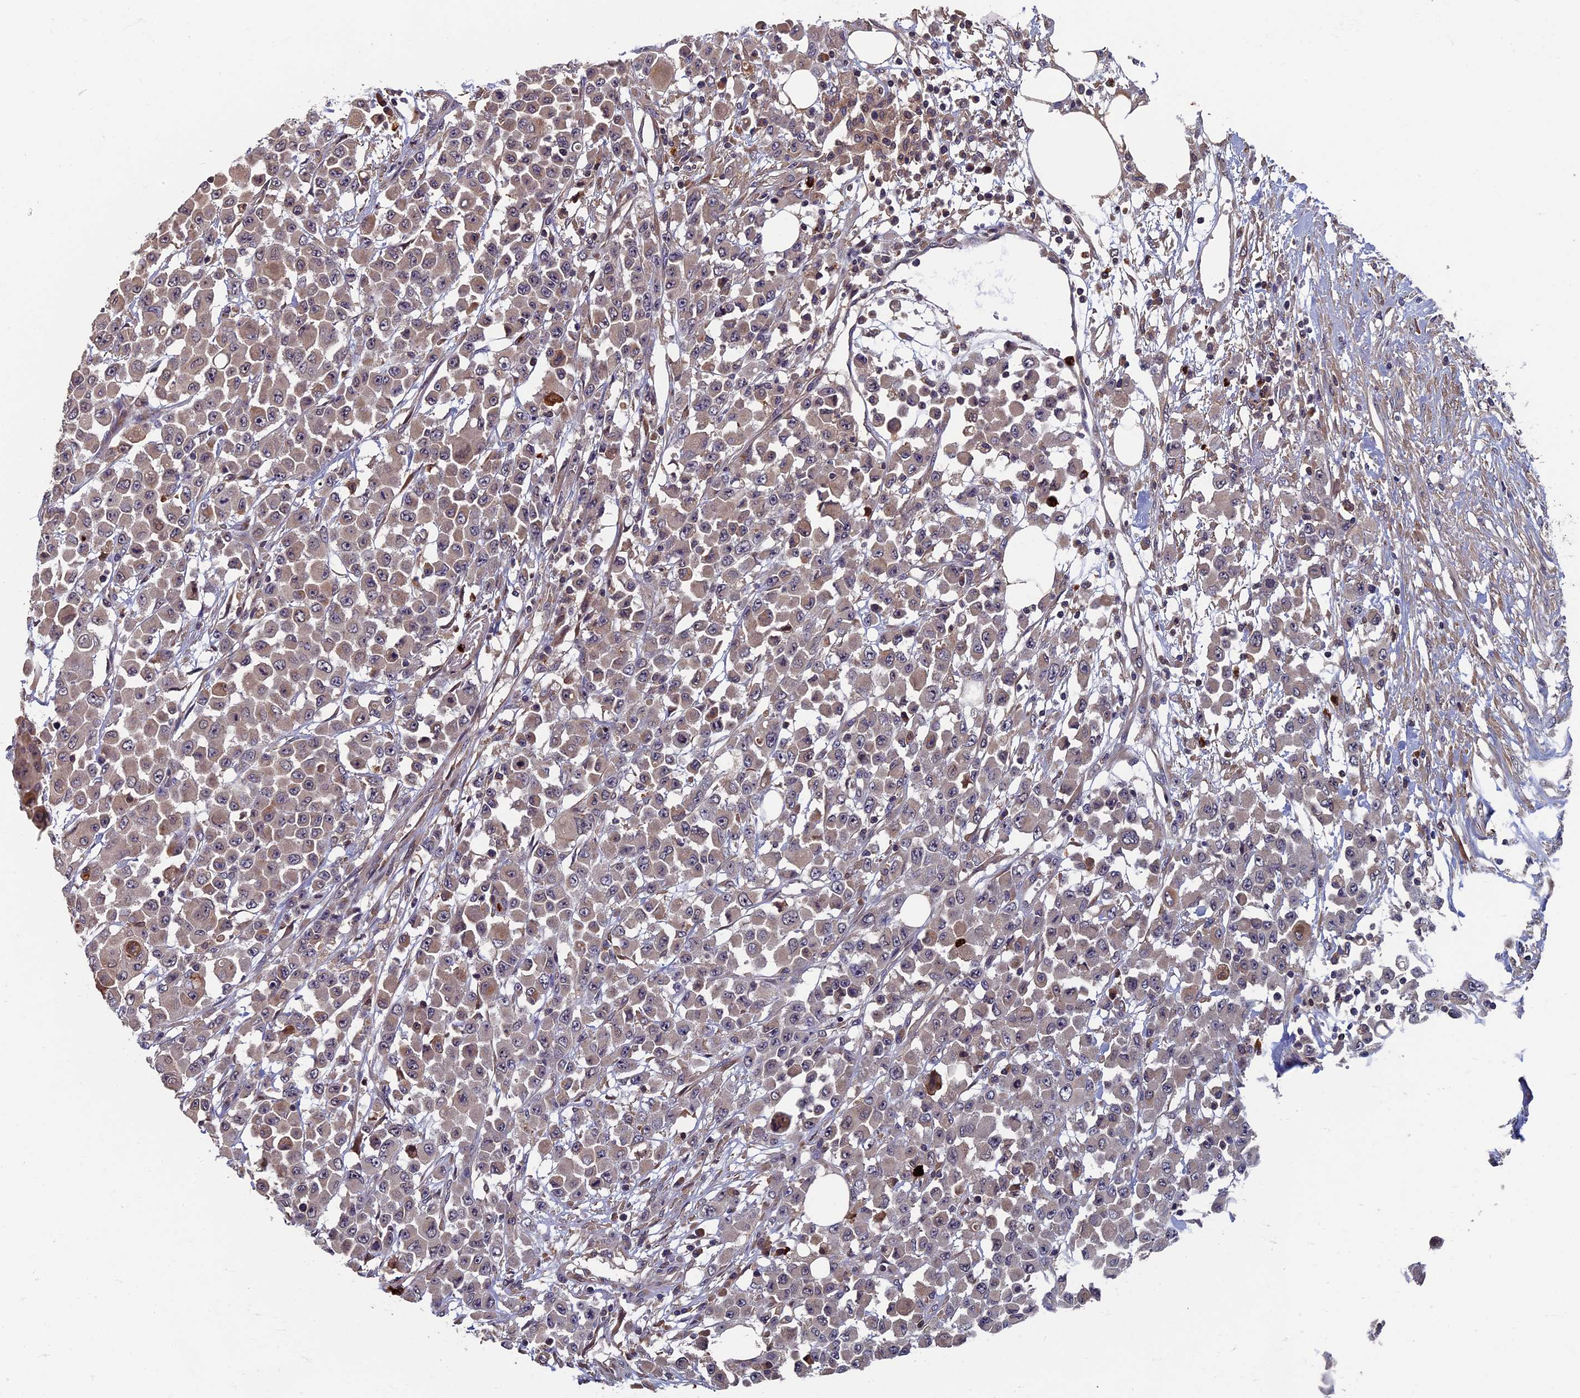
{"staining": {"intensity": "weak", "quantity": ">75%", "location": "cytoplasmic/membranous"}, "tissue": "colorectal cancer", "cell_type": "Tumor cells", "image_type": "cancer", "snomed": [{"axis": "morphology", "description": "Adenocarcinoma, NOS"}, {"axis": "topography", "description": "Colon"}], "caption": "This is an image of IHC staining of colorectal cancer, which shows weak staining in the cytoplasmic/membranous of tumor cells.", "gene": "TNK2", "patient": {"sex": "male", "age": 51}}